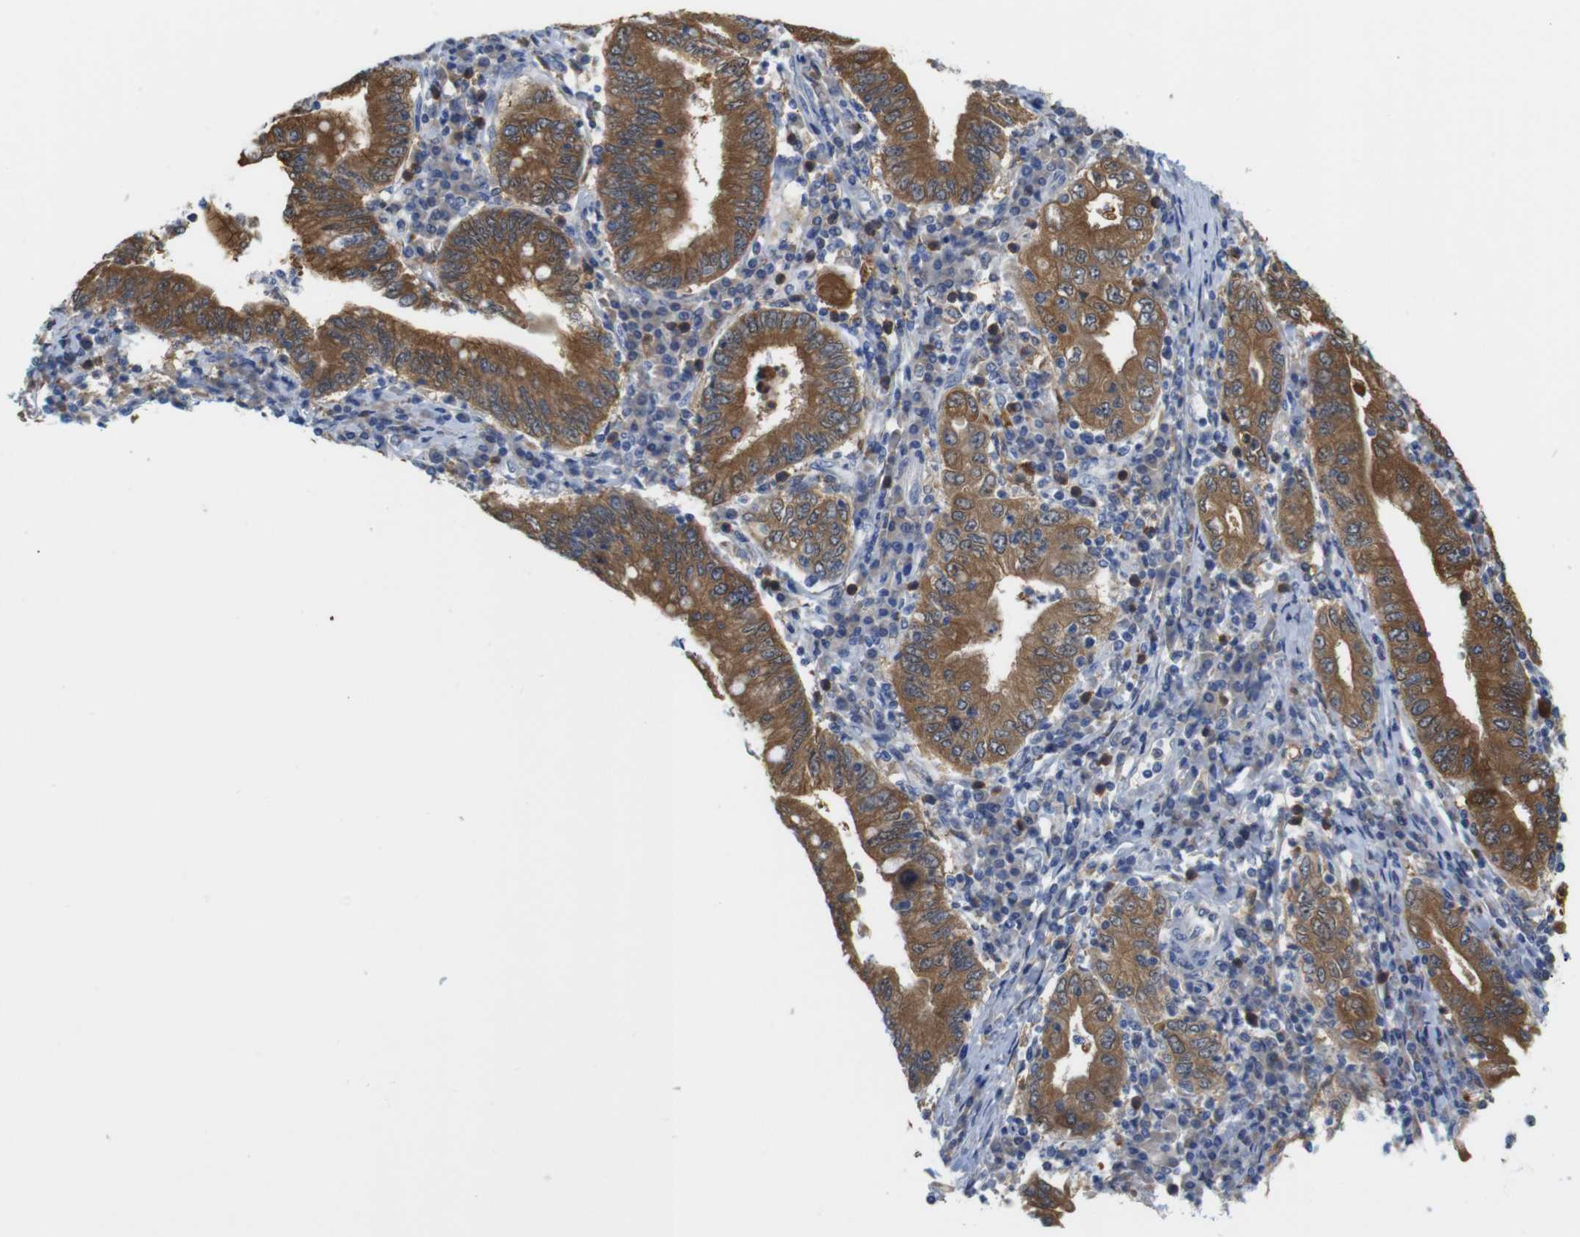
{"staining": {"intensity": "moderate", "quantity": ">75%", "location": "cytoplasmic/membranous"}, "tissue": "stomach cancer", "cell_type": "Tumor cells", "image_type": "cancer", "snomed": [{"axis": "morphology", "description": "Normal tissue, NOS"}, {"axis": "morphology", "description": "Adenocarcinoma, NOS"}, {"axis": "topography", "description": "Esophagus"}, {"axis": "topography", "description": "Stomach, upper"}, {"axis": "topography", "description": "Peripheral nerve tissue"}], "caption": "Stomach adenocarcinoma stained with DAB (3,3'-diaminobenzidine) immunohistochemistry (IHC) demonstrates medium levels of moderate cytoplasmic/membranous staining in about >75% of tumor cells.", "gene": "NEBL", "patient": {"sex": "male", "age": 62}}